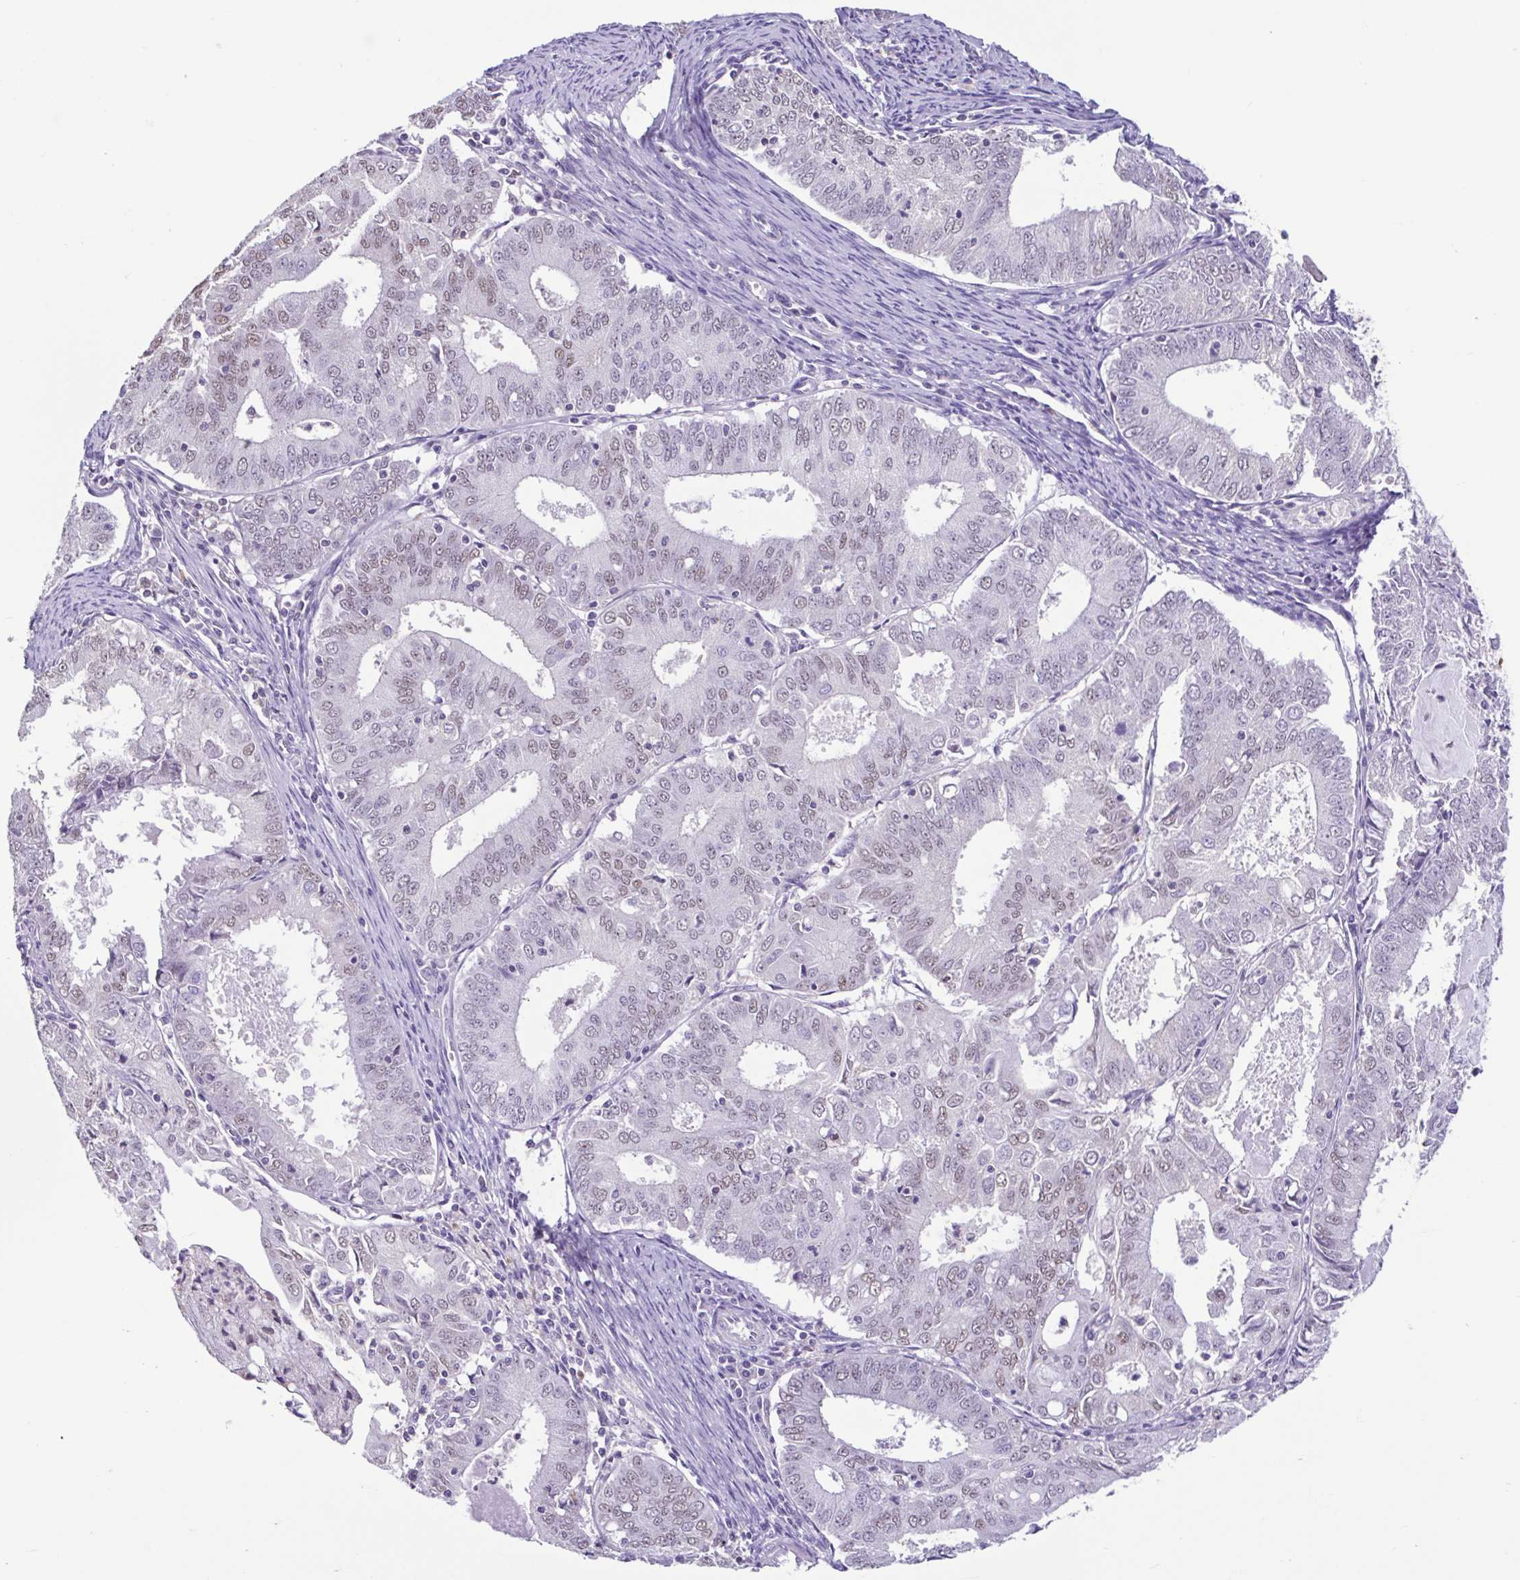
{"staining": {"intensity": "weak", "quantity": "<25%", "location": "nuclear"}, "tissue": "endometrial cancer", "cell_type": "Tumor cells", "image_type": "cancer", "snomed": [{"axis": "morphology", "description": "Adenocarcinoma, NOS"}, {"axis": "topography", "description": "Endometrium"}], "caption": "IHC image of endometrial adenocarcinoma stained for a protein (brown), which reveals no staining in tumor cells.", "gene": "ACTRT3", "patient": {"sex": "female", "age": 57}}